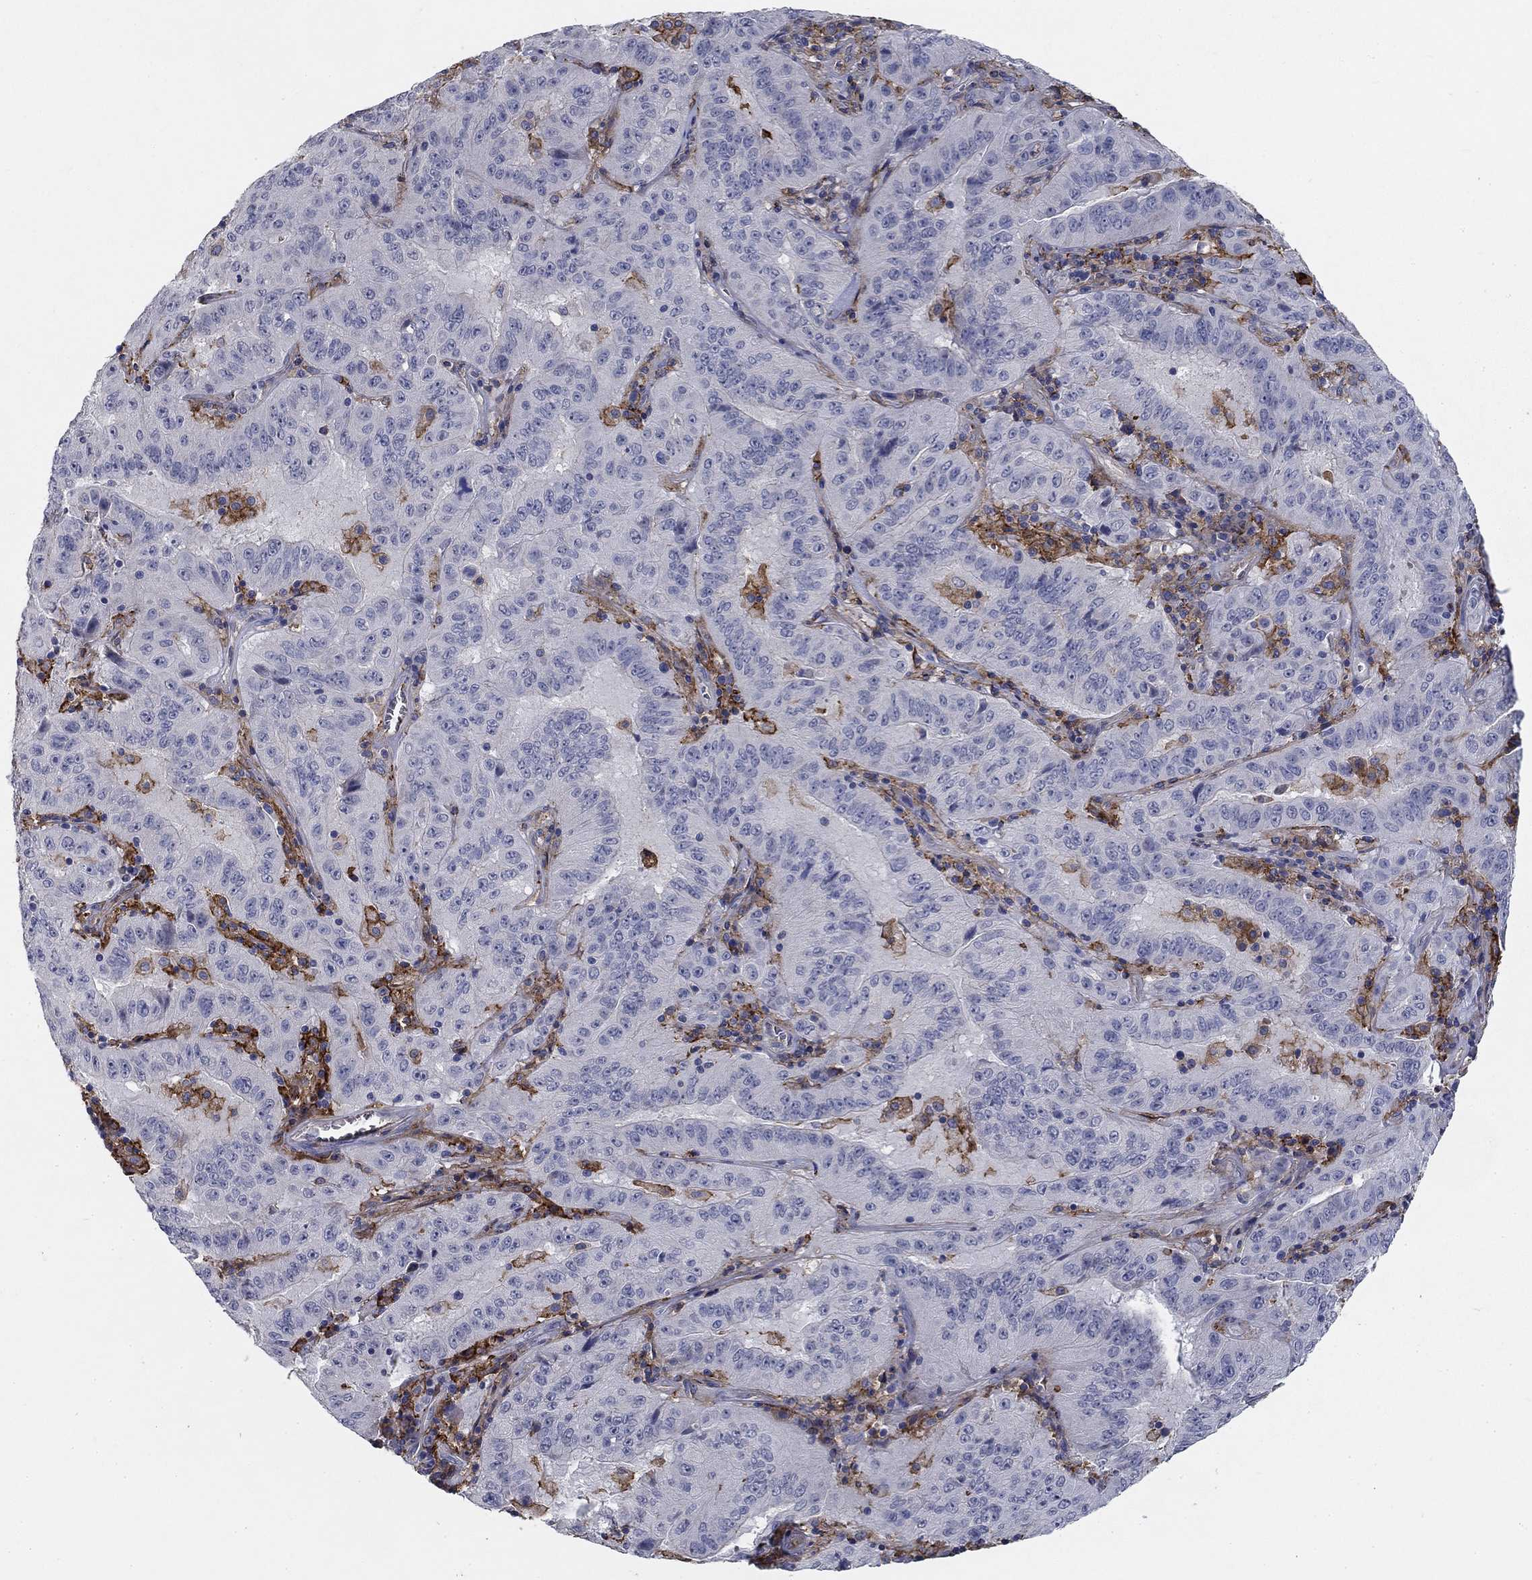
{"staining": {"intensity": "negative", "quantity": "none", "location": "none"}, "tissue": "pancreatic cancer", "cell_type": "Tumor cells", "image_type": "cancer", "snomed": [{"axis": "morphology", "description": "Adenocarcinoma, NOS"}, {"axis": "topography", "description": "Pancreas"}], "caption": "Adenocarcinoma (pancreatic) was stained to show a protein in brown. There is no significant expression in tumor cells.", "gene": "CD274", "patient": {"sex": "male", "age": 63}}